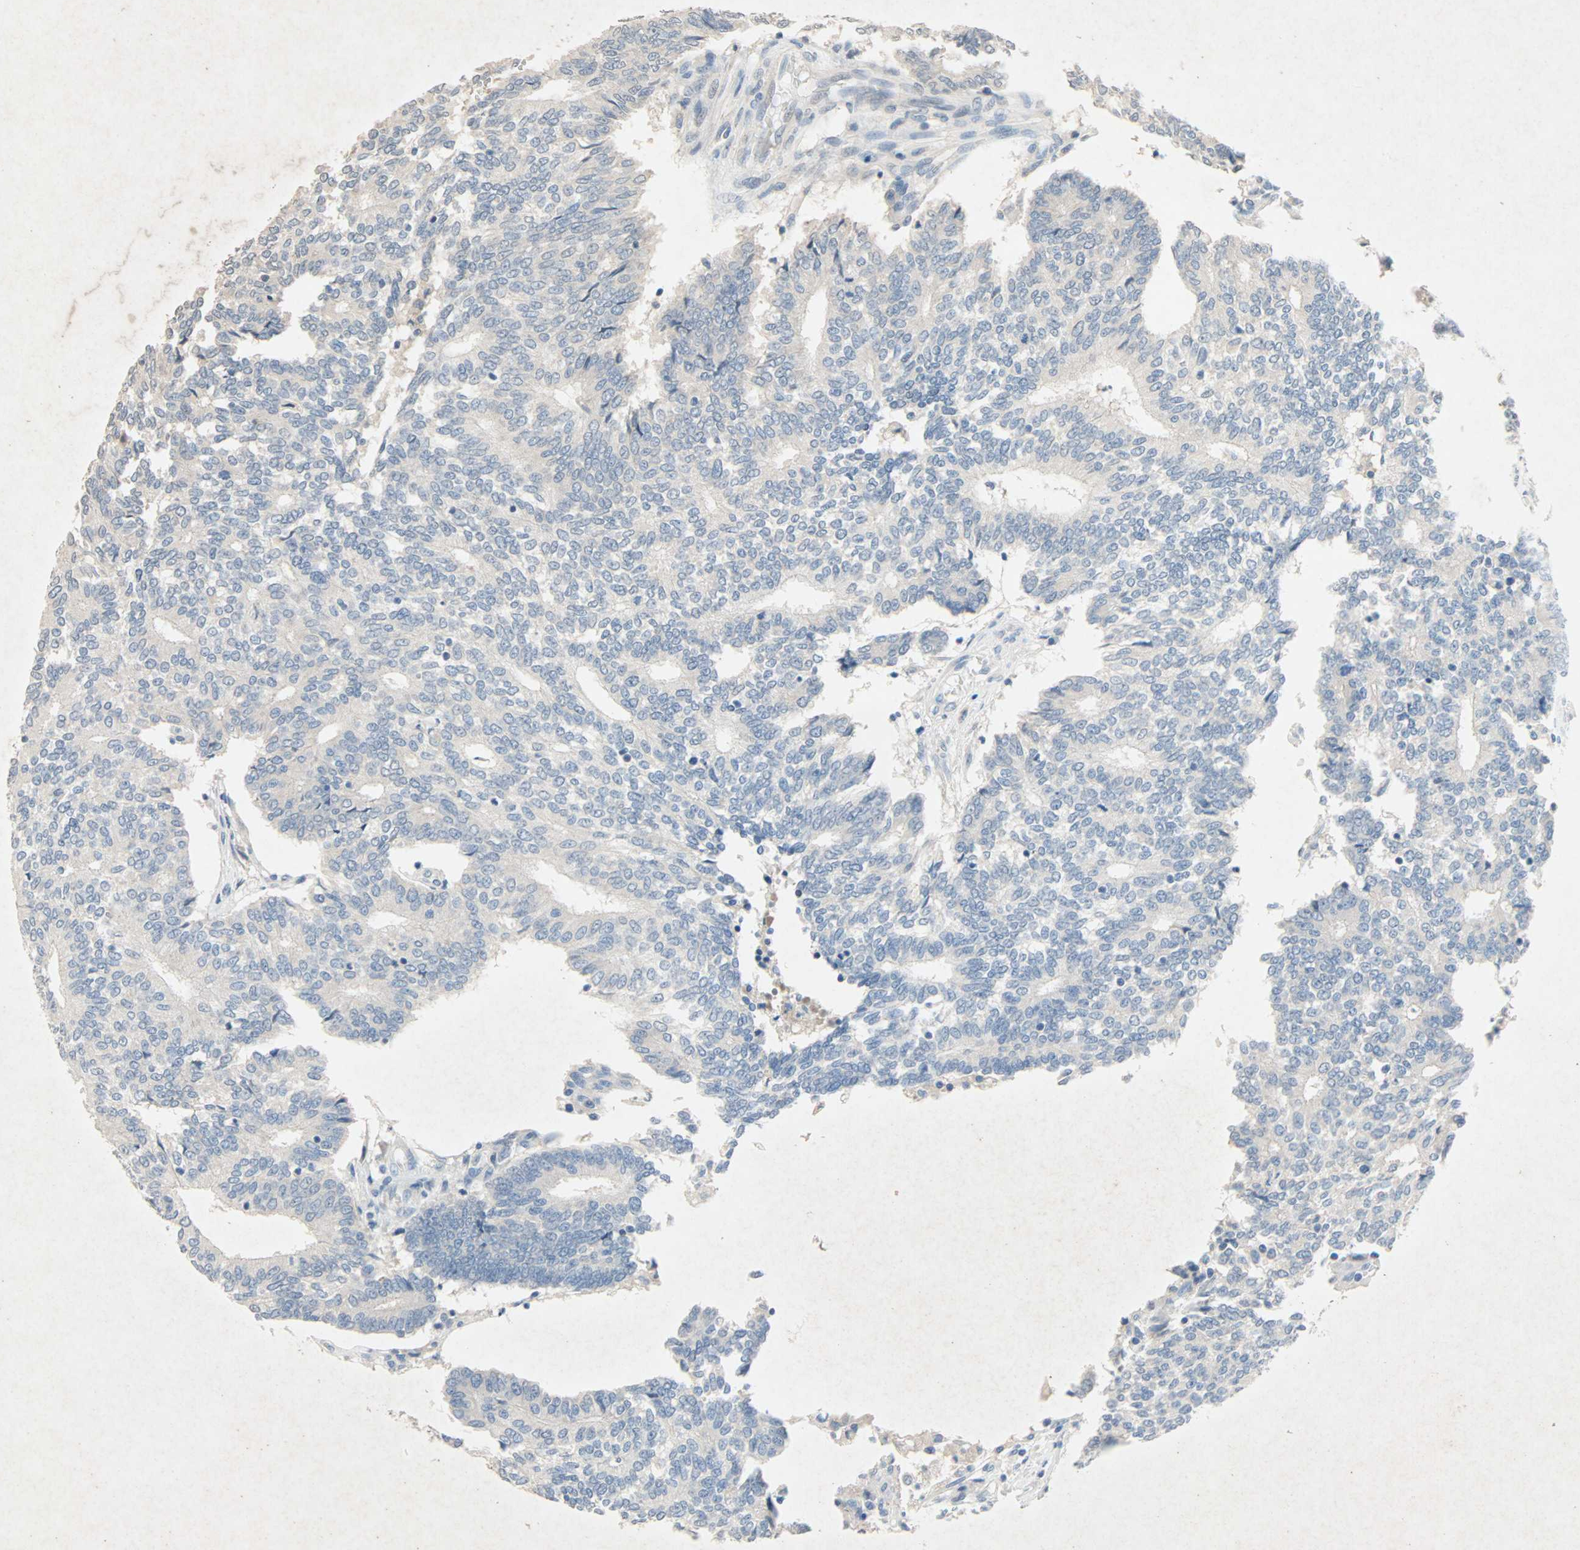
{"staining": {"intensity": "negative", "quantity": "none", "location": "none"}, "tissue": "prostate cancer", "cell_type": "Tumor cells", "image_type": "cancer", "snomed": [{"axis": "morphology", "description": "Adenocarcinoma, High grade"}, {"axis": "topography", "description": "Prostate"}], "caption": "Tumor cells are negative for brown protein staining in prostate cancer (adenocarcinoma (high-grade)). The staining is performed using DAB (3,3'-diaminobenzidine) brown chromogen with nuclei counter-stained in using hematoxylin.", "gene": "PCDHB2", "patient": {"sex": "male", "age": 55}}